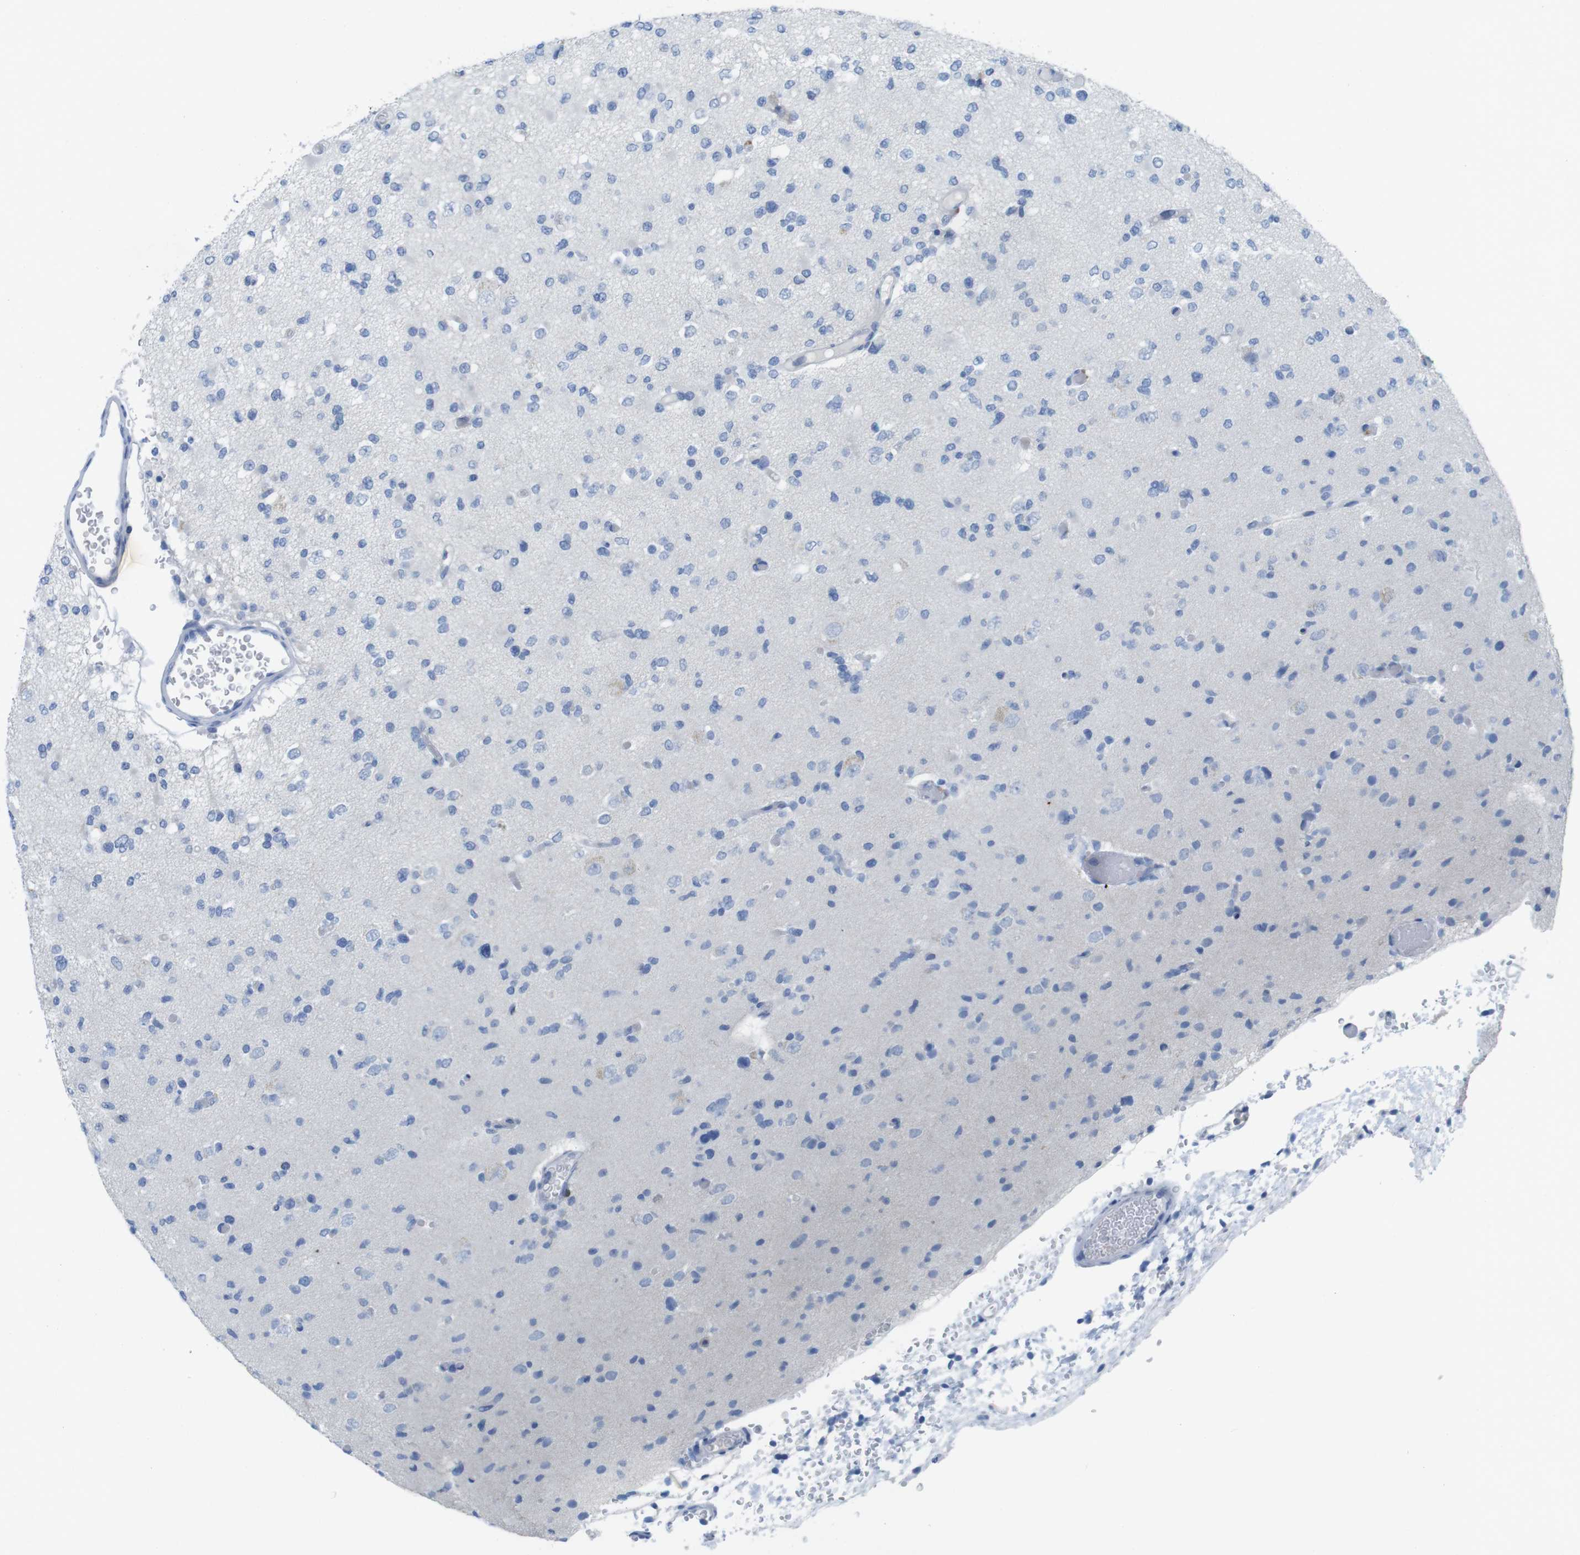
{"staining": {"intensity": "negative", "quantity": "none", "location": "none"}, "tissue": "glioma", "cell_type": "Tumor cells", "image_type": "cancer", "snomed": [{"axis": "morphology", "description": "Glioma, malignant, Low grade"}, {"axis": "topography", "description": "Brain"}], "caption": "Immunohistochemistry (IHC) of glioma demonstrates no staining in tumor cells.", "gene": "CD5", "patient": {"sex": "female", "age": 22}}